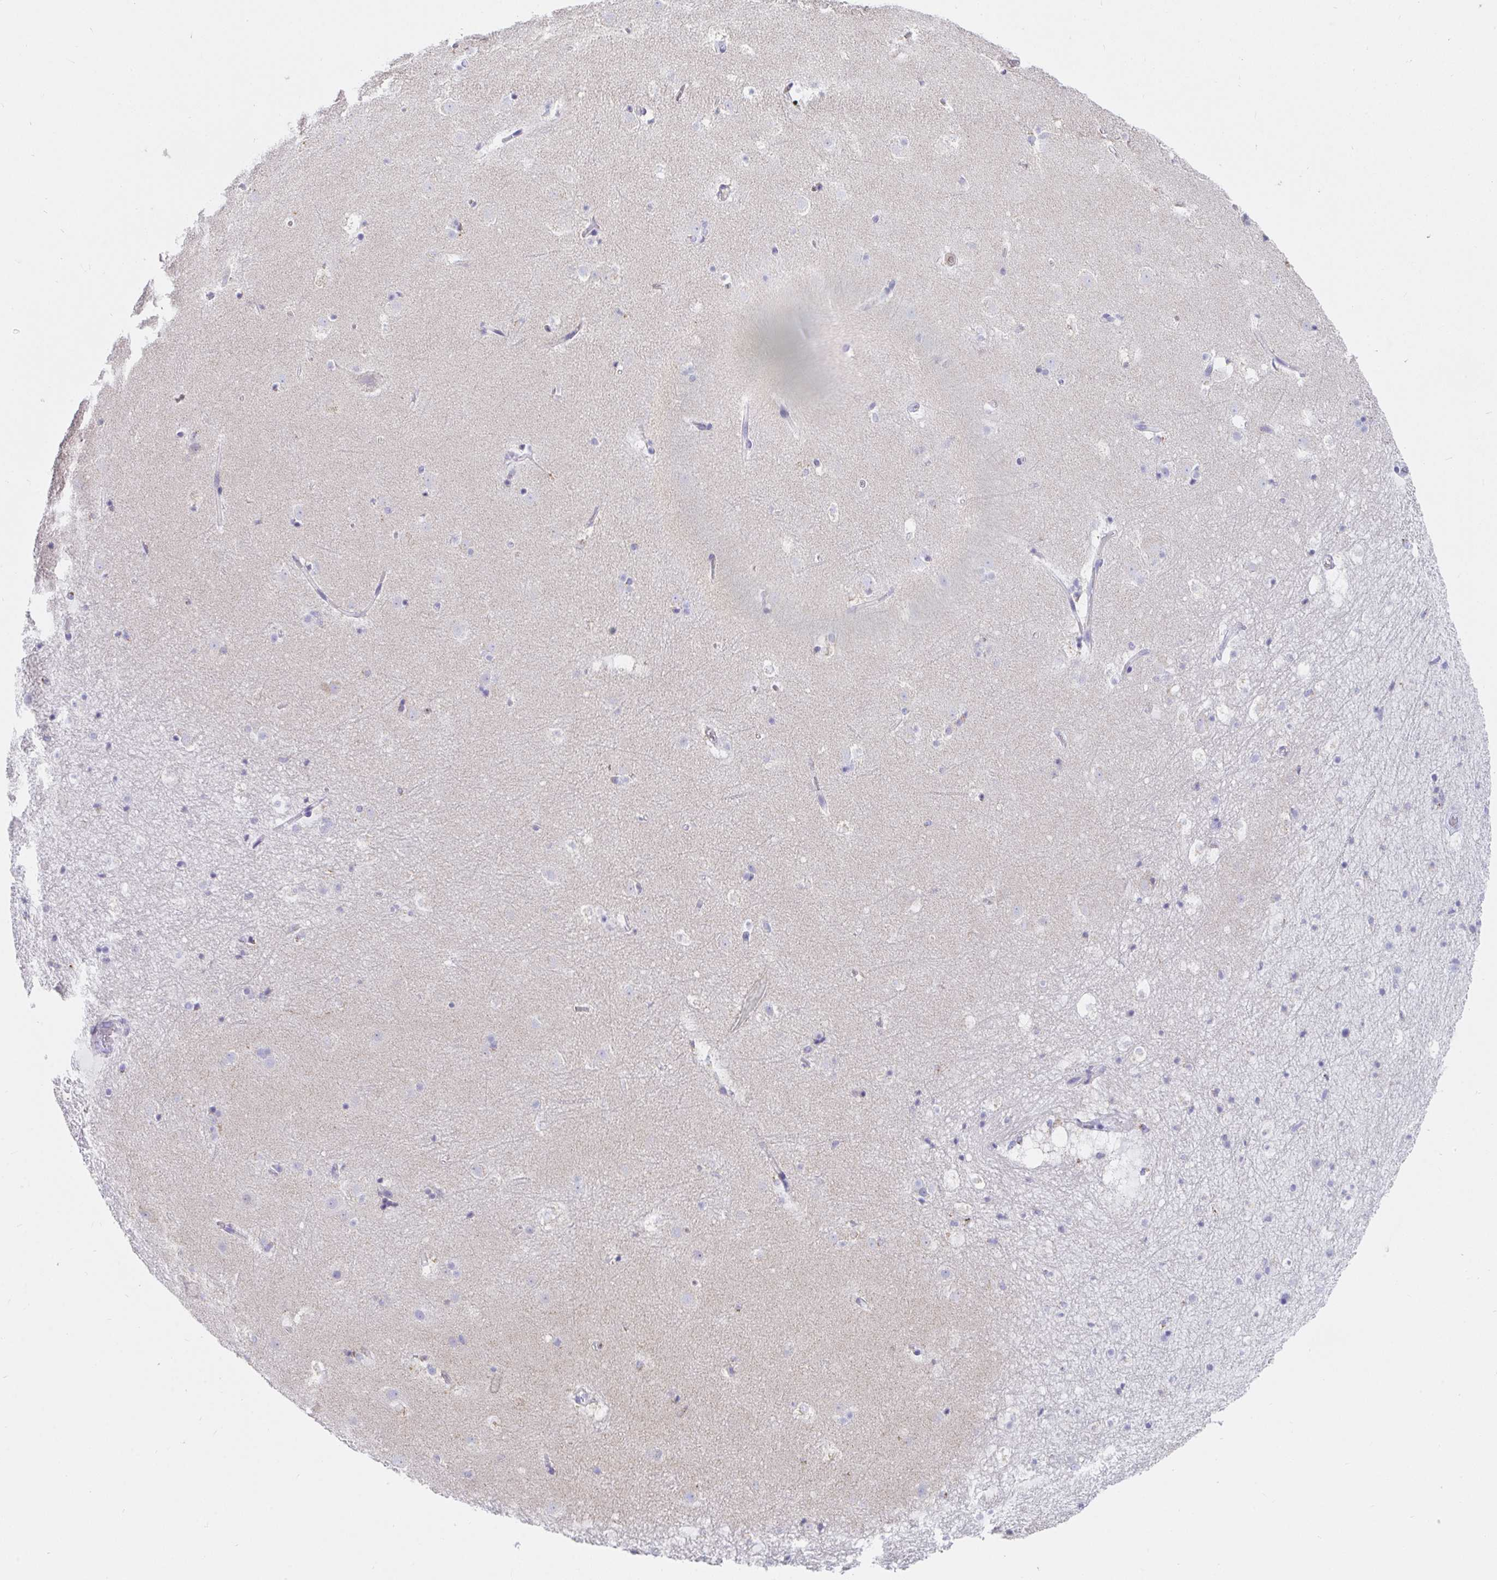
{"staining": {"intensity": "negative", "quantity": "none", "location": "none"}, "tissue": "caudate", "cell_type": "Glial cells", "image_type": "normal", "snomed": [{"axis": "morphology", "description": "Normal tissue, NOS"}, {"axis": "topography", "description": "Lateral ventricle wall"}], "caption": "High power microscopy photomicrograph of an immunohistochemistry (IHC) image of benign caudate, revealing no significant expression in glial cells.", "gene": "AIFM1", "patient": {"sex": "male", "age": 37}}